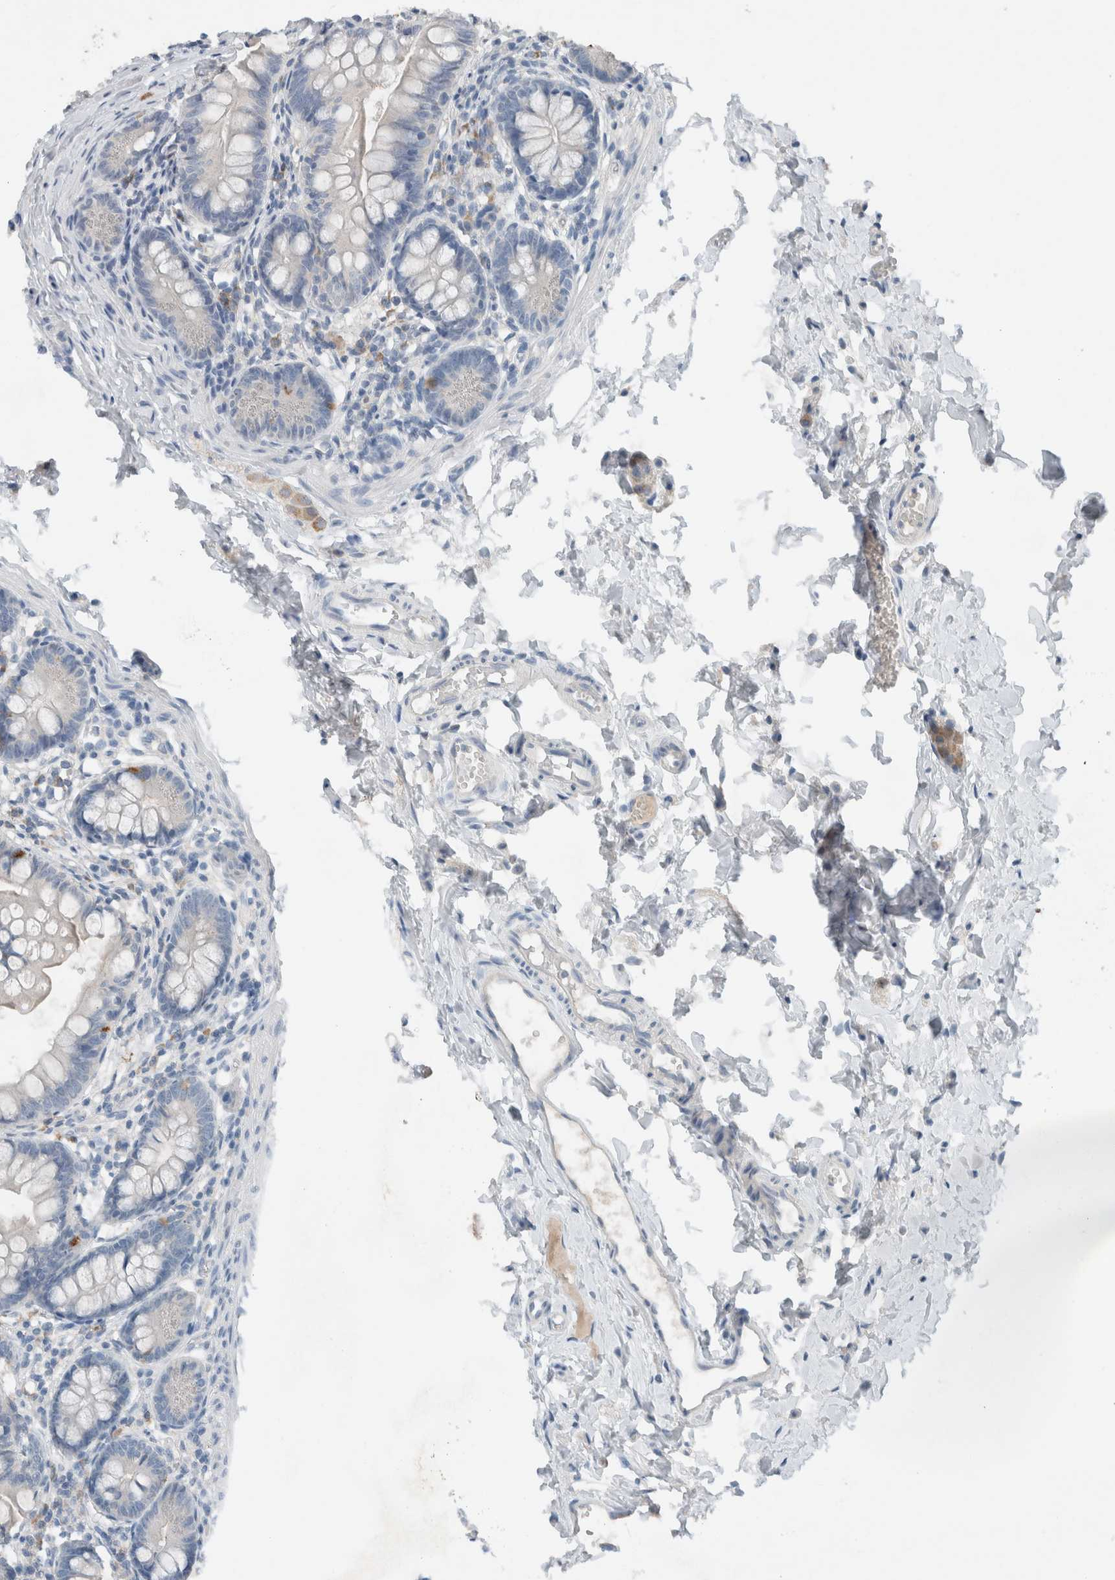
{"staining": {"intensity": "strong", "quantity": "<25%", "location": "cytoplasmic/membranous"}, "tissue": "small intestine", "cell_type": "Glandular cells", "image_type": "normal", "snomed": [{"axis": "morphology", "description": "Normal tissue, NOS"}, {"axis": "topography", "description": "Small intestine"}], "caption": "A brown stain shows strong cytoplasmic/membranous positivity of a protein in glandular cells of unremarkable small intestine.", "gene": "DUOX1", "patient": {"sex": "male", "age": 7}}